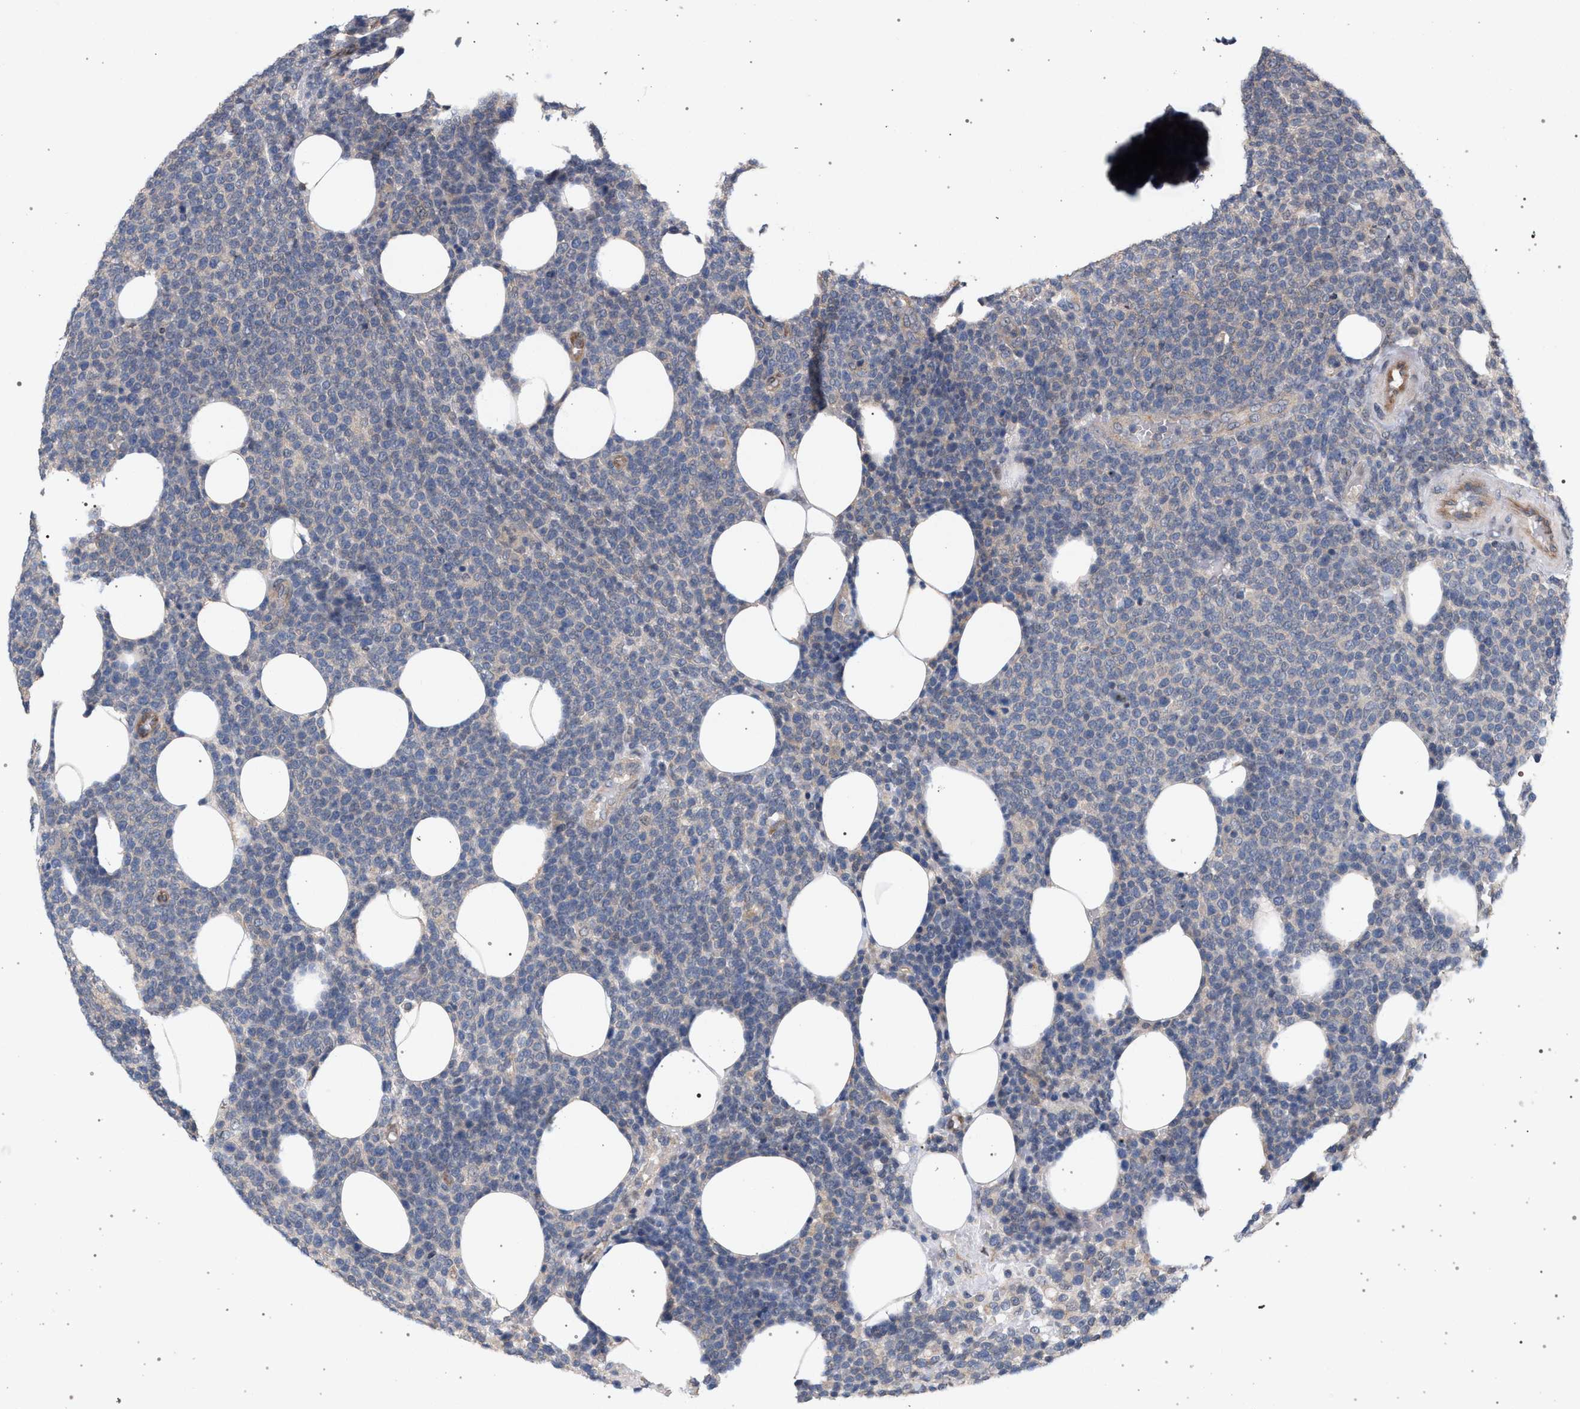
{"staining": {"intensity": "negative", "quantity": "none", "location": "none"}, "tissue": "lymphoma", "cell_type": "Tumor cells", "image_type": "cancer", "snomed": [{"axis": "morphology", "description": "Malignant lymphoma, non-Hodgkin's type, High grade"}, {"axis": "topography", "description": "Lymph node"}], "caption": "Immunohistochemistry photomicrograph of human malignant lymphoma, non-Hodgkin's type (high-grade) stained for a protein (brown), which shows no positivity in tumor cells.", "gene": "ARPC5L", "patient": {"sex": "male", "age": 61}}